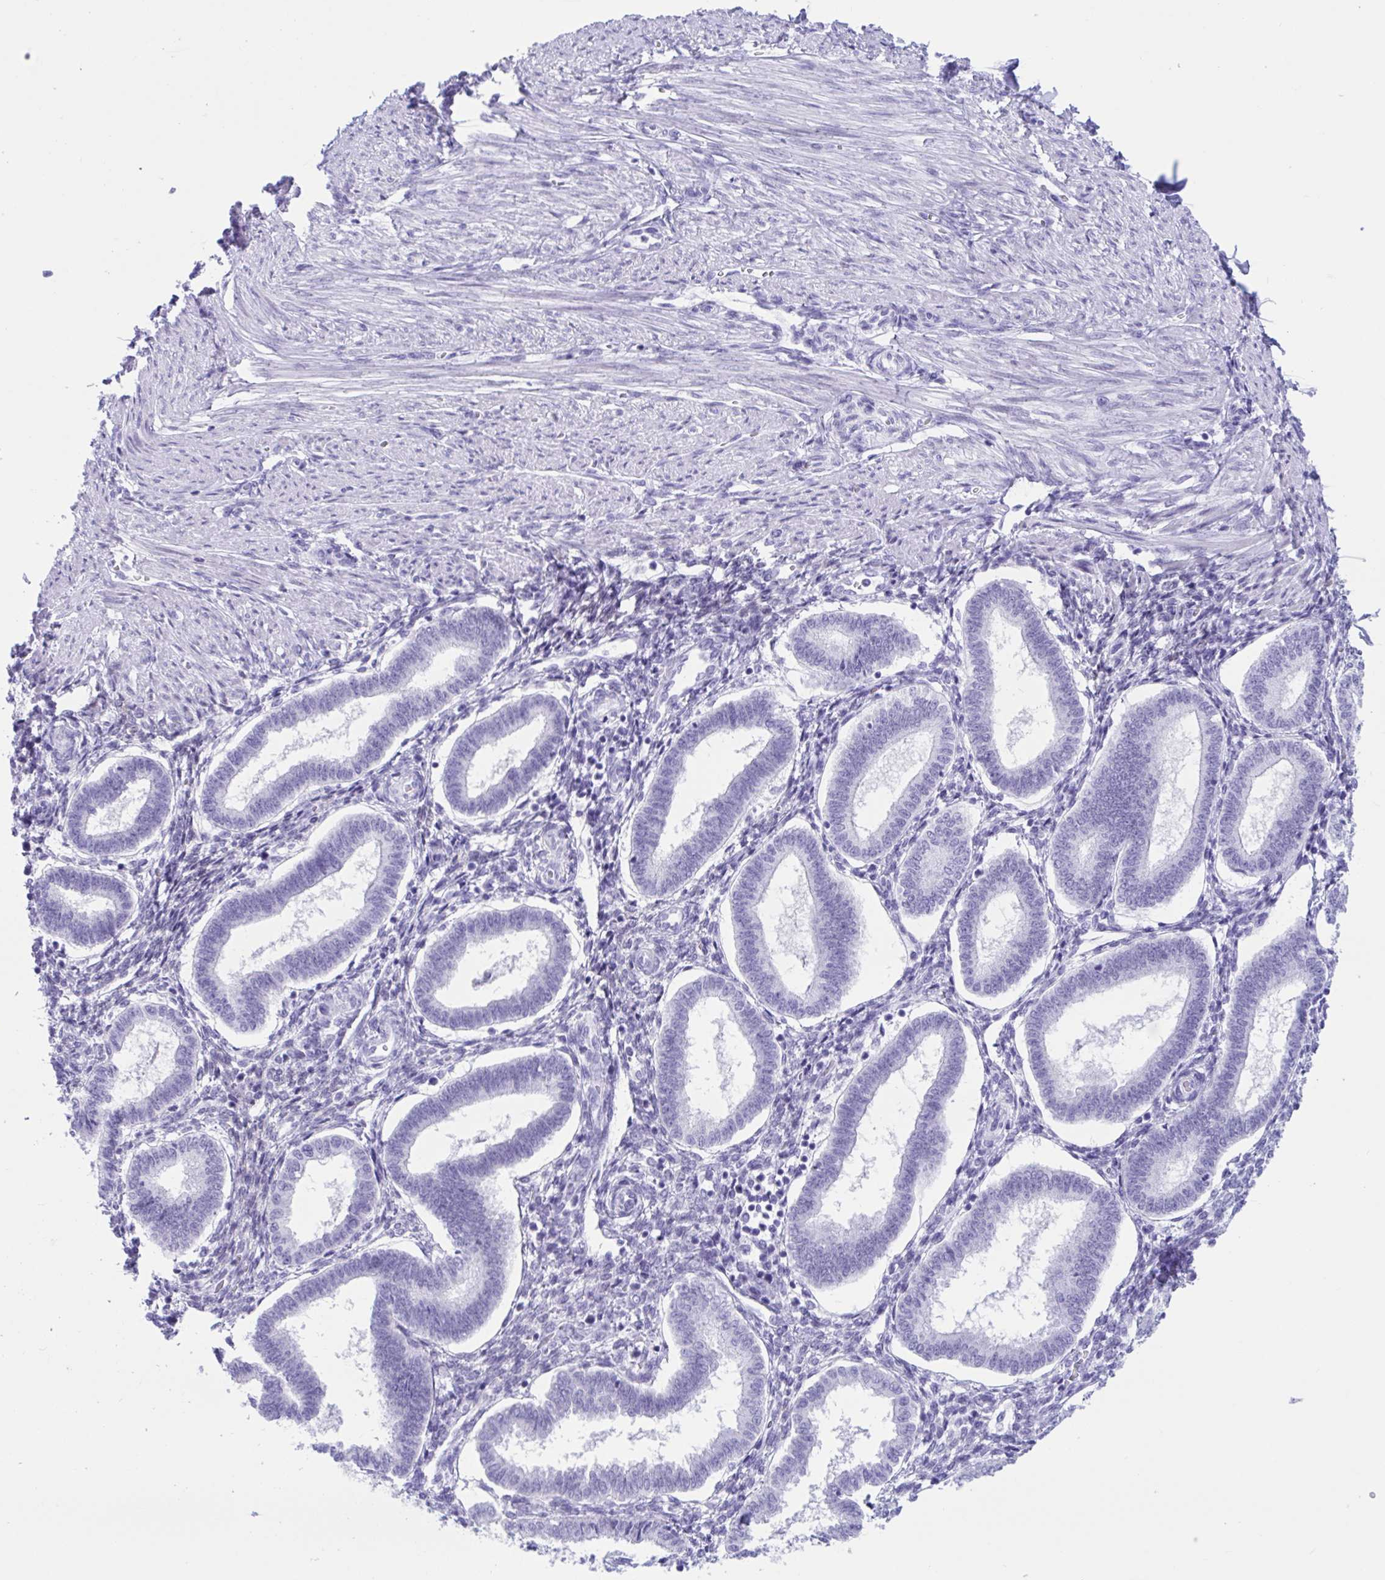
{"staining": {"intensity": "negative", "quantity": "none", "location": "none"}, "tissue": "endometrium", "cell_type": "Cells in endometrial stroma", "image_type": "normal", "snomed": [{"axis": "morphology", "description": "Normal tissue, NOS"}, {"axis": "topography", "description": "Endometrium"}], "caption": "This is an immunohistochemistry image of benign endometrium. There is no positivity in cells in endometrial stroma.", "gene": "TMEM35A", "patient": {"sex": "female", "age": 24}}